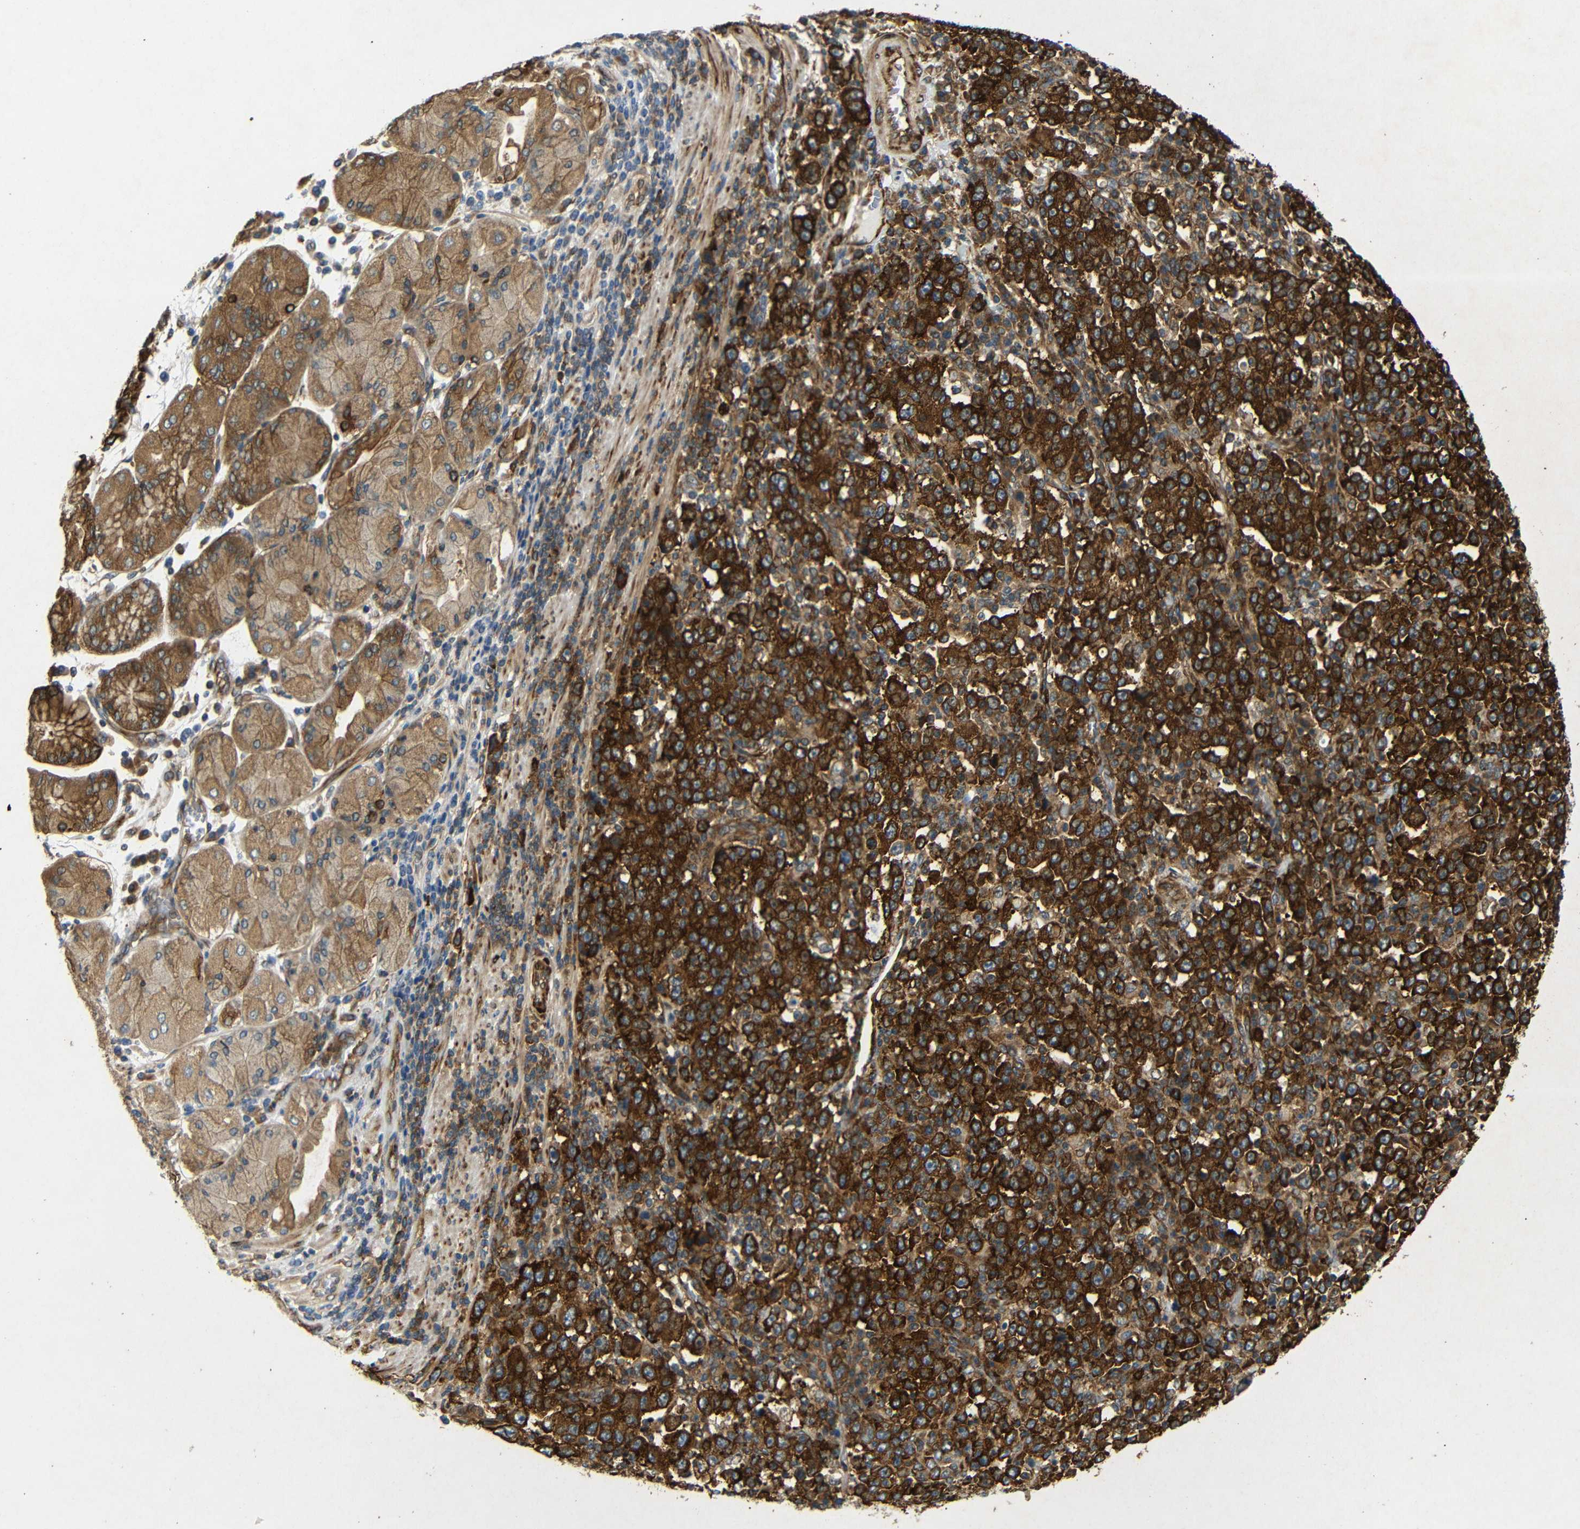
{"staining": {"intensity": "strong", "quantity": ">75%", "location": "cytoplasmic/membranous"}, "tissue": "stomach cancer", "cell_type": "Tumor cells", "image_type": "cancer", "snomed": [{"axis": "morphology", "description": "Normal tissue, NOS"}, {"axis": "morphology", "description": "Adenocarcinoma, NOS"}, {"axis": "topography", "description": "Stomach, upper"}, {"axis": "topography", "description": "Stomach"}], "caption": "Stomach cancer (adenocarcinoma) stained with IHC reveals strong cytoplasmic/membranous staining in approximately >75% of tumor cells.", "gene": "BTF3", "patient": {"sex": "male", "age": 59}}